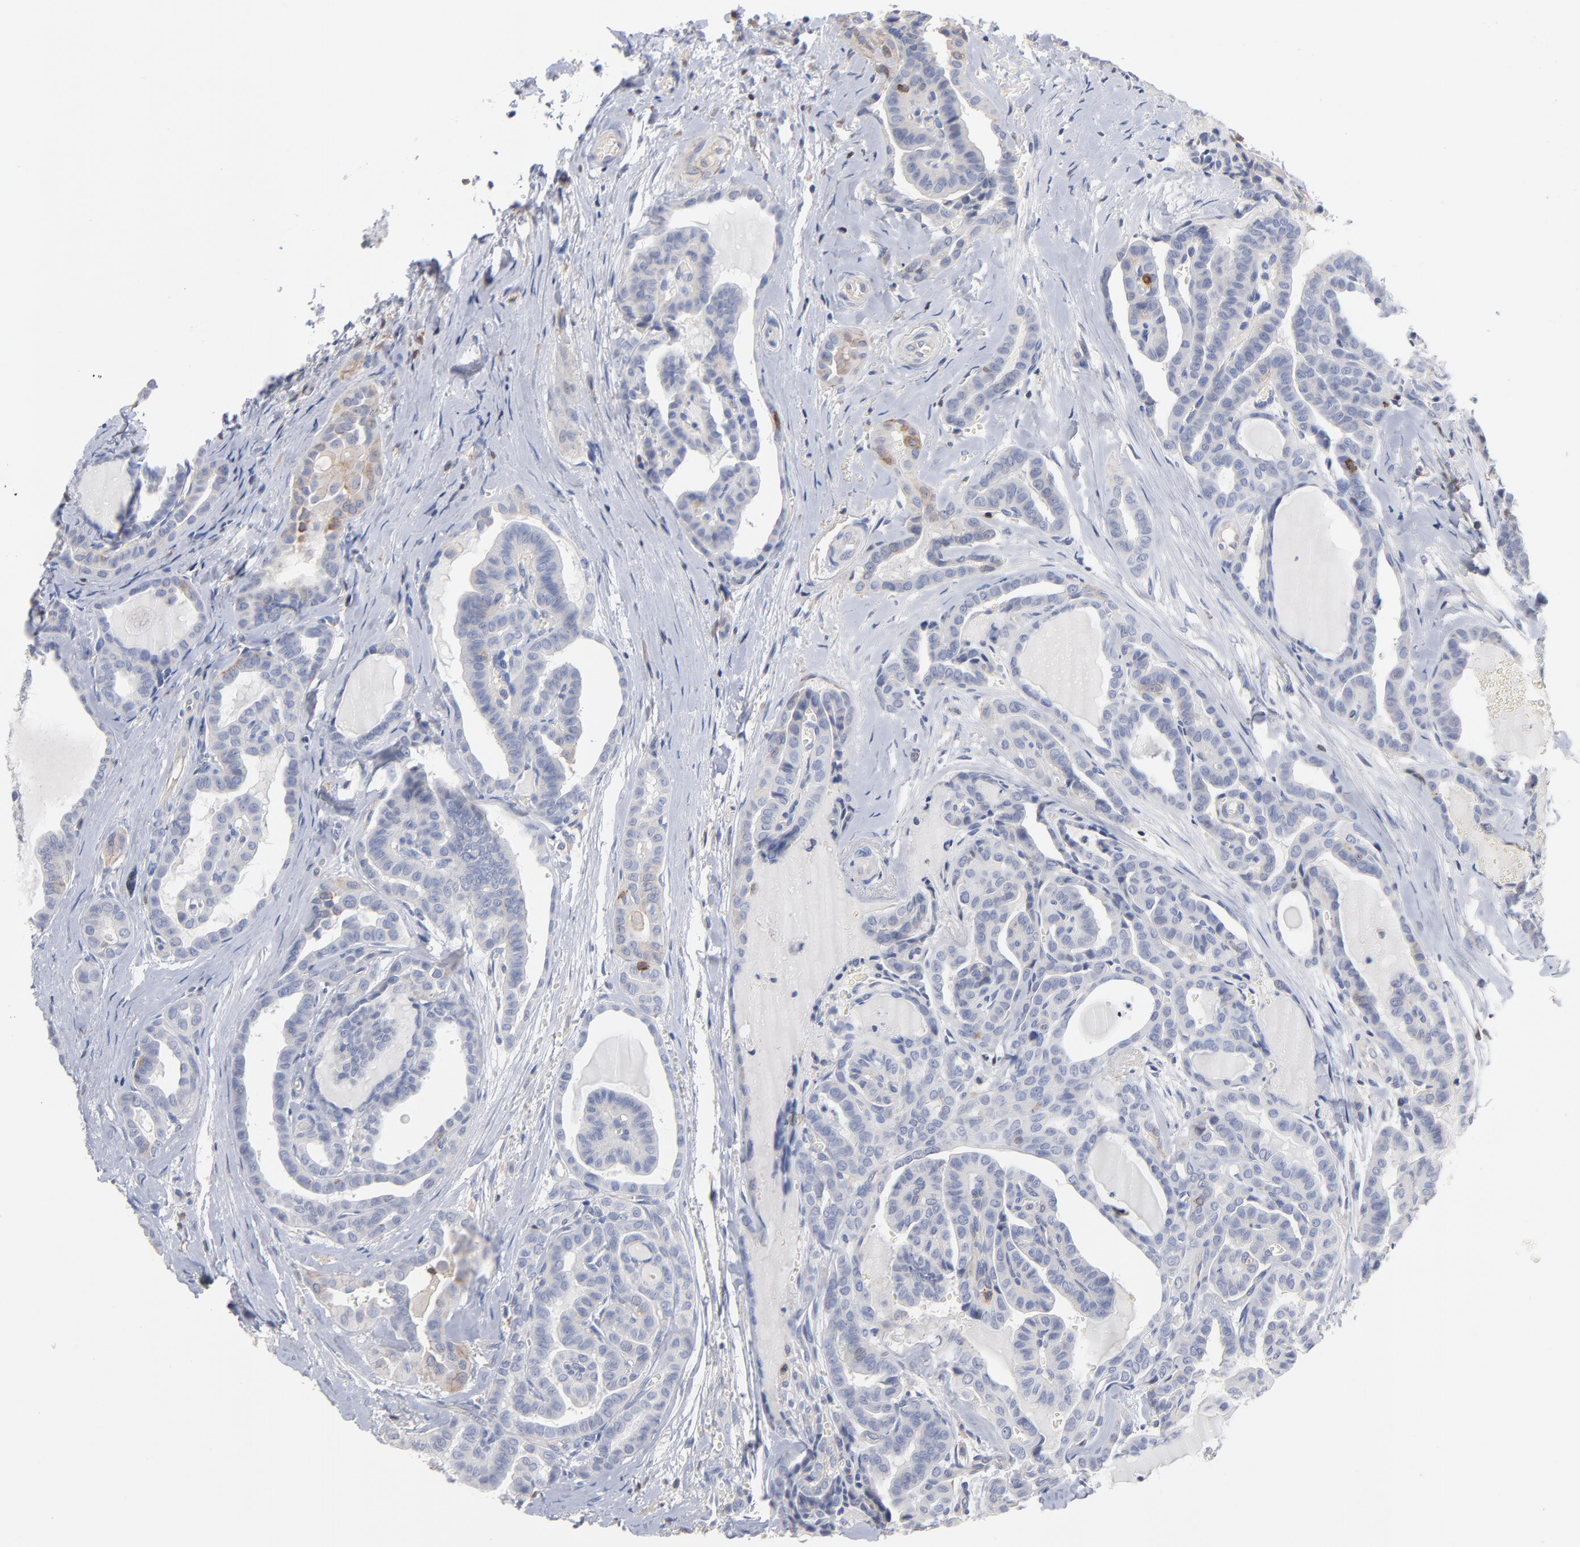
{"staining": {"intensity": "weak", "quantity": "<25%", "location": "cytoplasmic/membranous"}, "tissue": "thyroid cancer", "cell_type": "Tumor cells", "image_type": "cancer", "snomed": [{"axis": "morphology", "description": "Carcinoma, NOS"}, {"axis": "topography", "description": "Thyroid gland"}], "caption": "Protein analysis of thyroid cancer (carcinoma) demonstrates no significant positivity in tumor cells. (DAB (3,3'-diaminobenzidine) immunohistochemistry (IHC), high magnification).", "gene": "PDLIM2", "patient": {"sex": "female", "age": 91}}